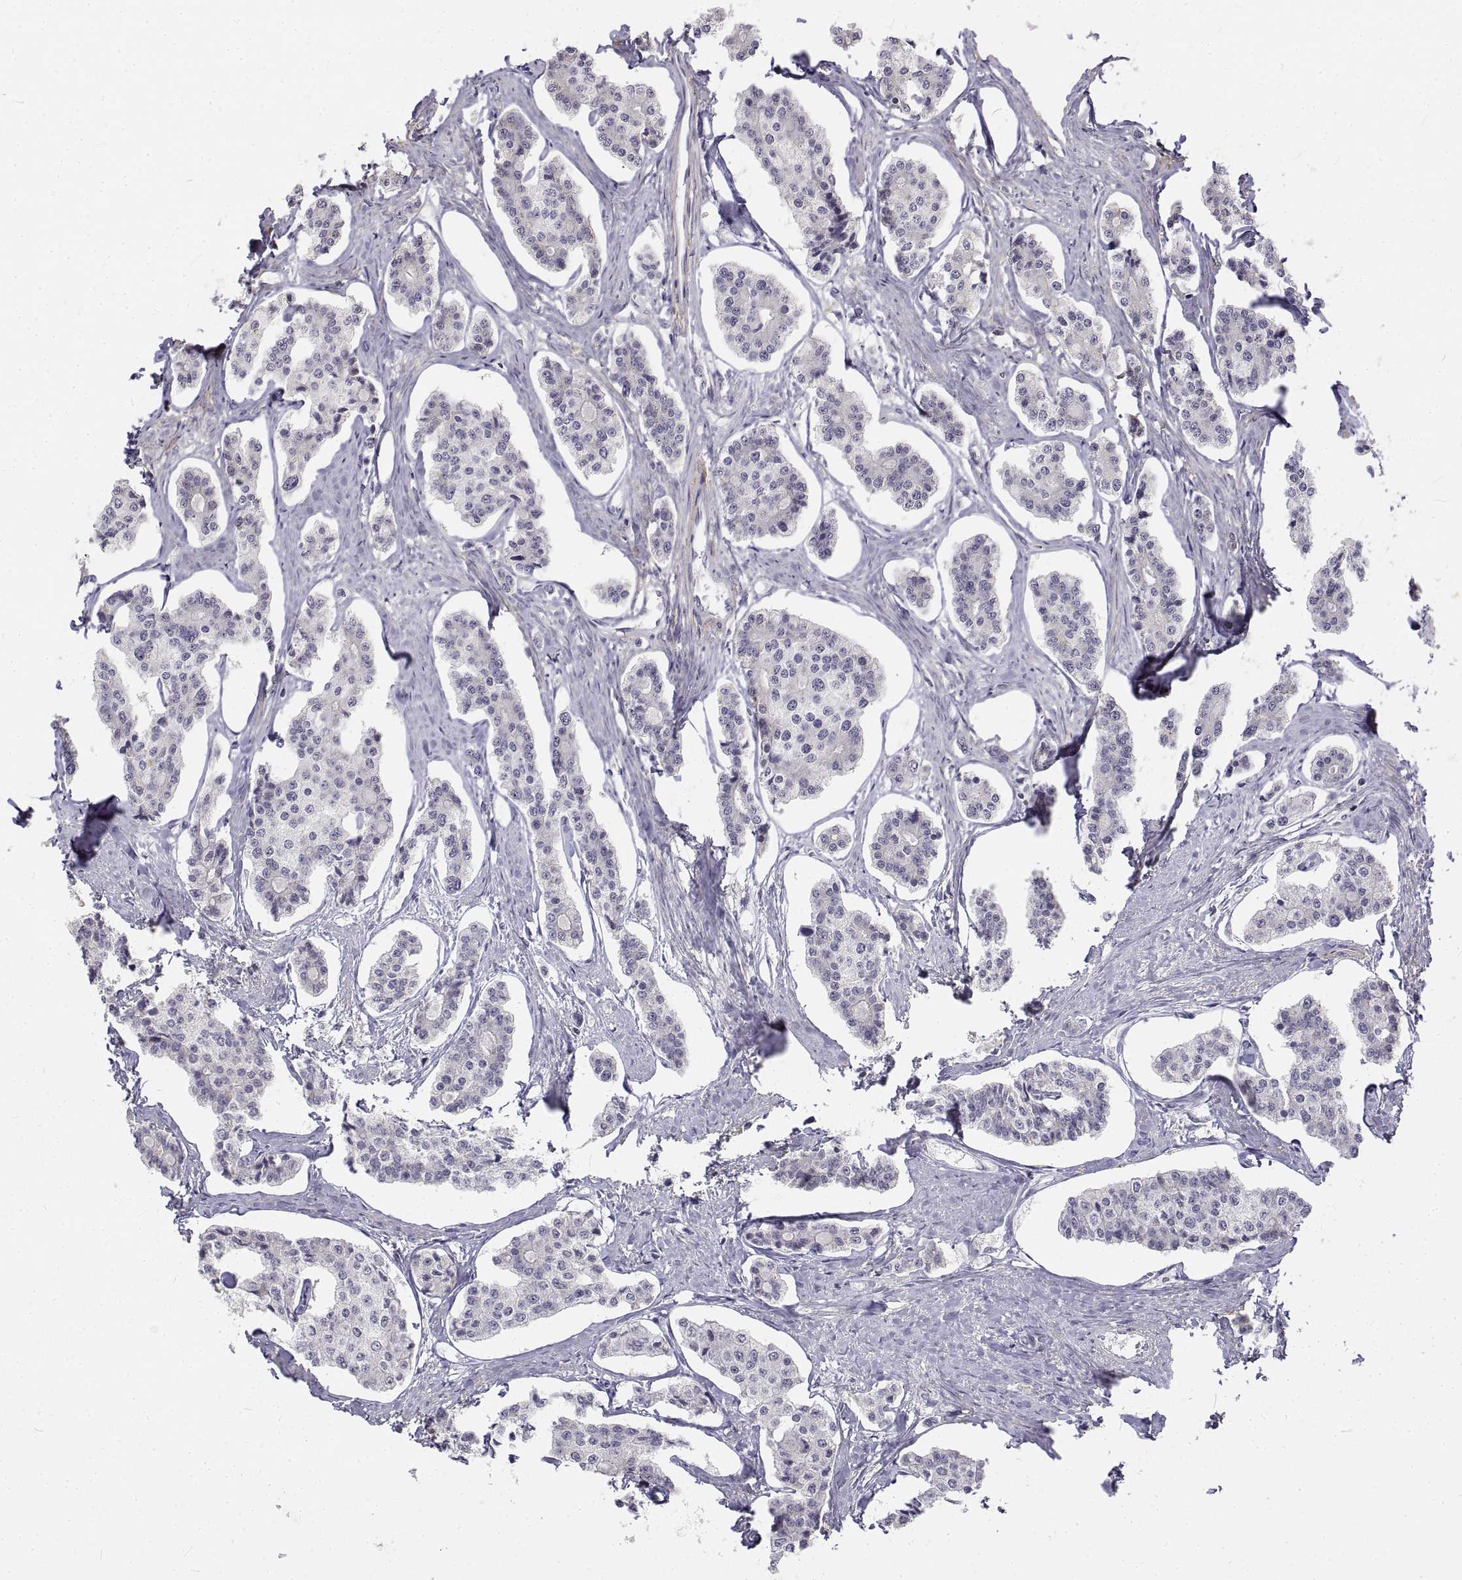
{"staining": {"intensity": "negative", "quantity": "none", "location": "none"}, "tissue": "carcinoid", "cell_type": "Tumor cells", "image_type": "cancer", "snomed": [{"axis": "morphology", "description": "Carcinoid, malignant, NOS"}, {"axis": "topography", "description": "Small intestine"}], "caption": "Immunohistochemistry (IHC) of carcinoid exhibits no positivity in tumor cells. The staining is performed using DAB (3,3'-diaminobenzidine) brown chromogen with nuclei counter-stained in using hematoxylin.", "gene": "ANO2", "patient": {"sex": "female", "age": 65}}